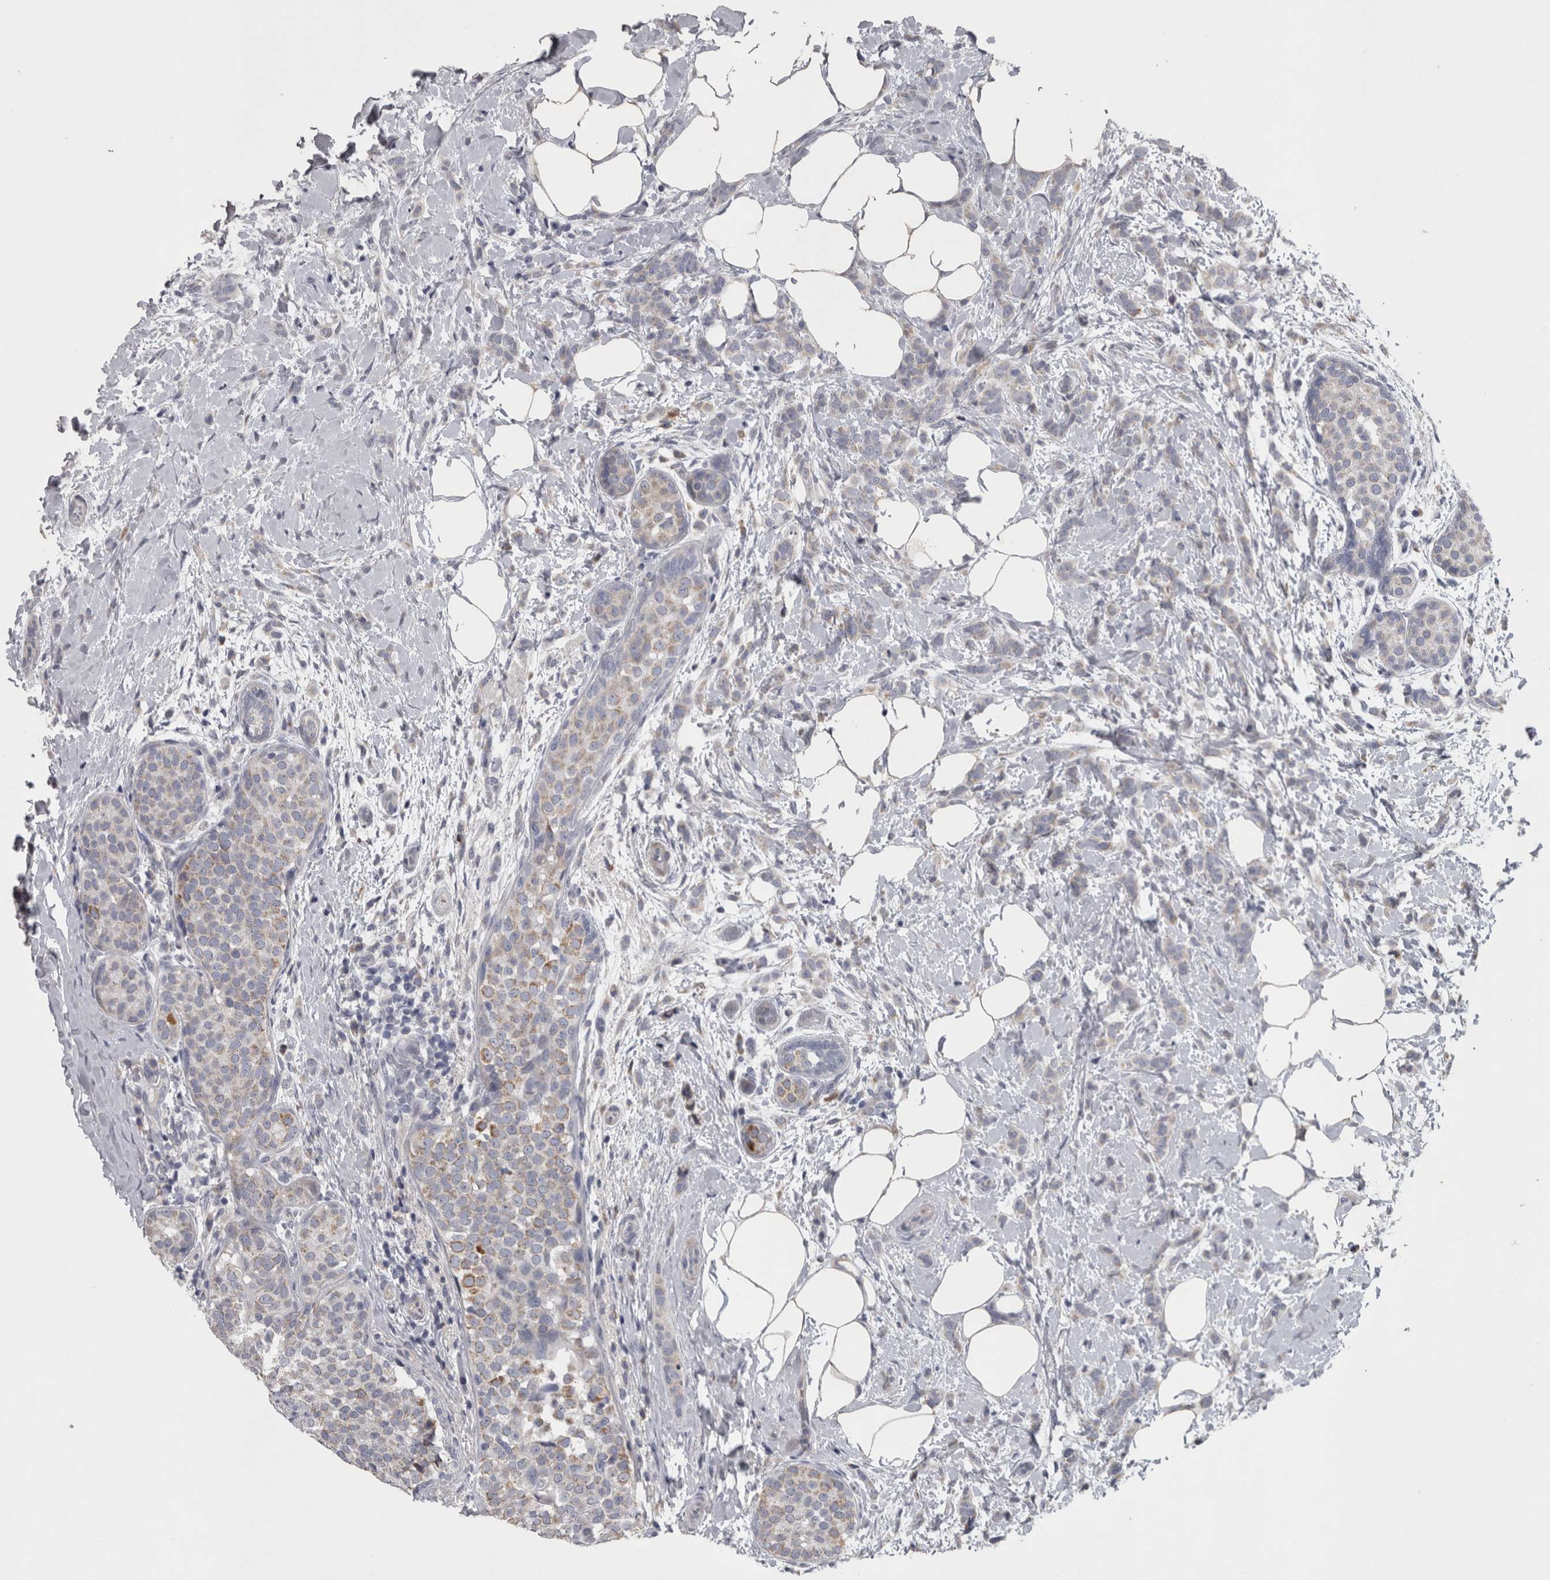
{"staining": {"intensity": "weak", "quantity": "25%-75%", "location": "cytoplasmic/membranous"}, "tissue": "breast cancer", "cell_type": "Tumor cells", "image_type": "cancer", "snomed": [{"axis": "morphology", "description": "Lobular carcinoma, in situ"}, {"axis": "morphology", "description": "Lobular carcinoma"}, {"axis": "topography", "description": "Breast"}], "caption": "Immunohistochemistry of human lobular carcinoma in situ (breast) exhibits low levels of weak cytoplasmic/membranous expression in approximately 25%-75% of tumor cells.", "gene": "DBT", "patient": {"sex": "female", "age": 41}}